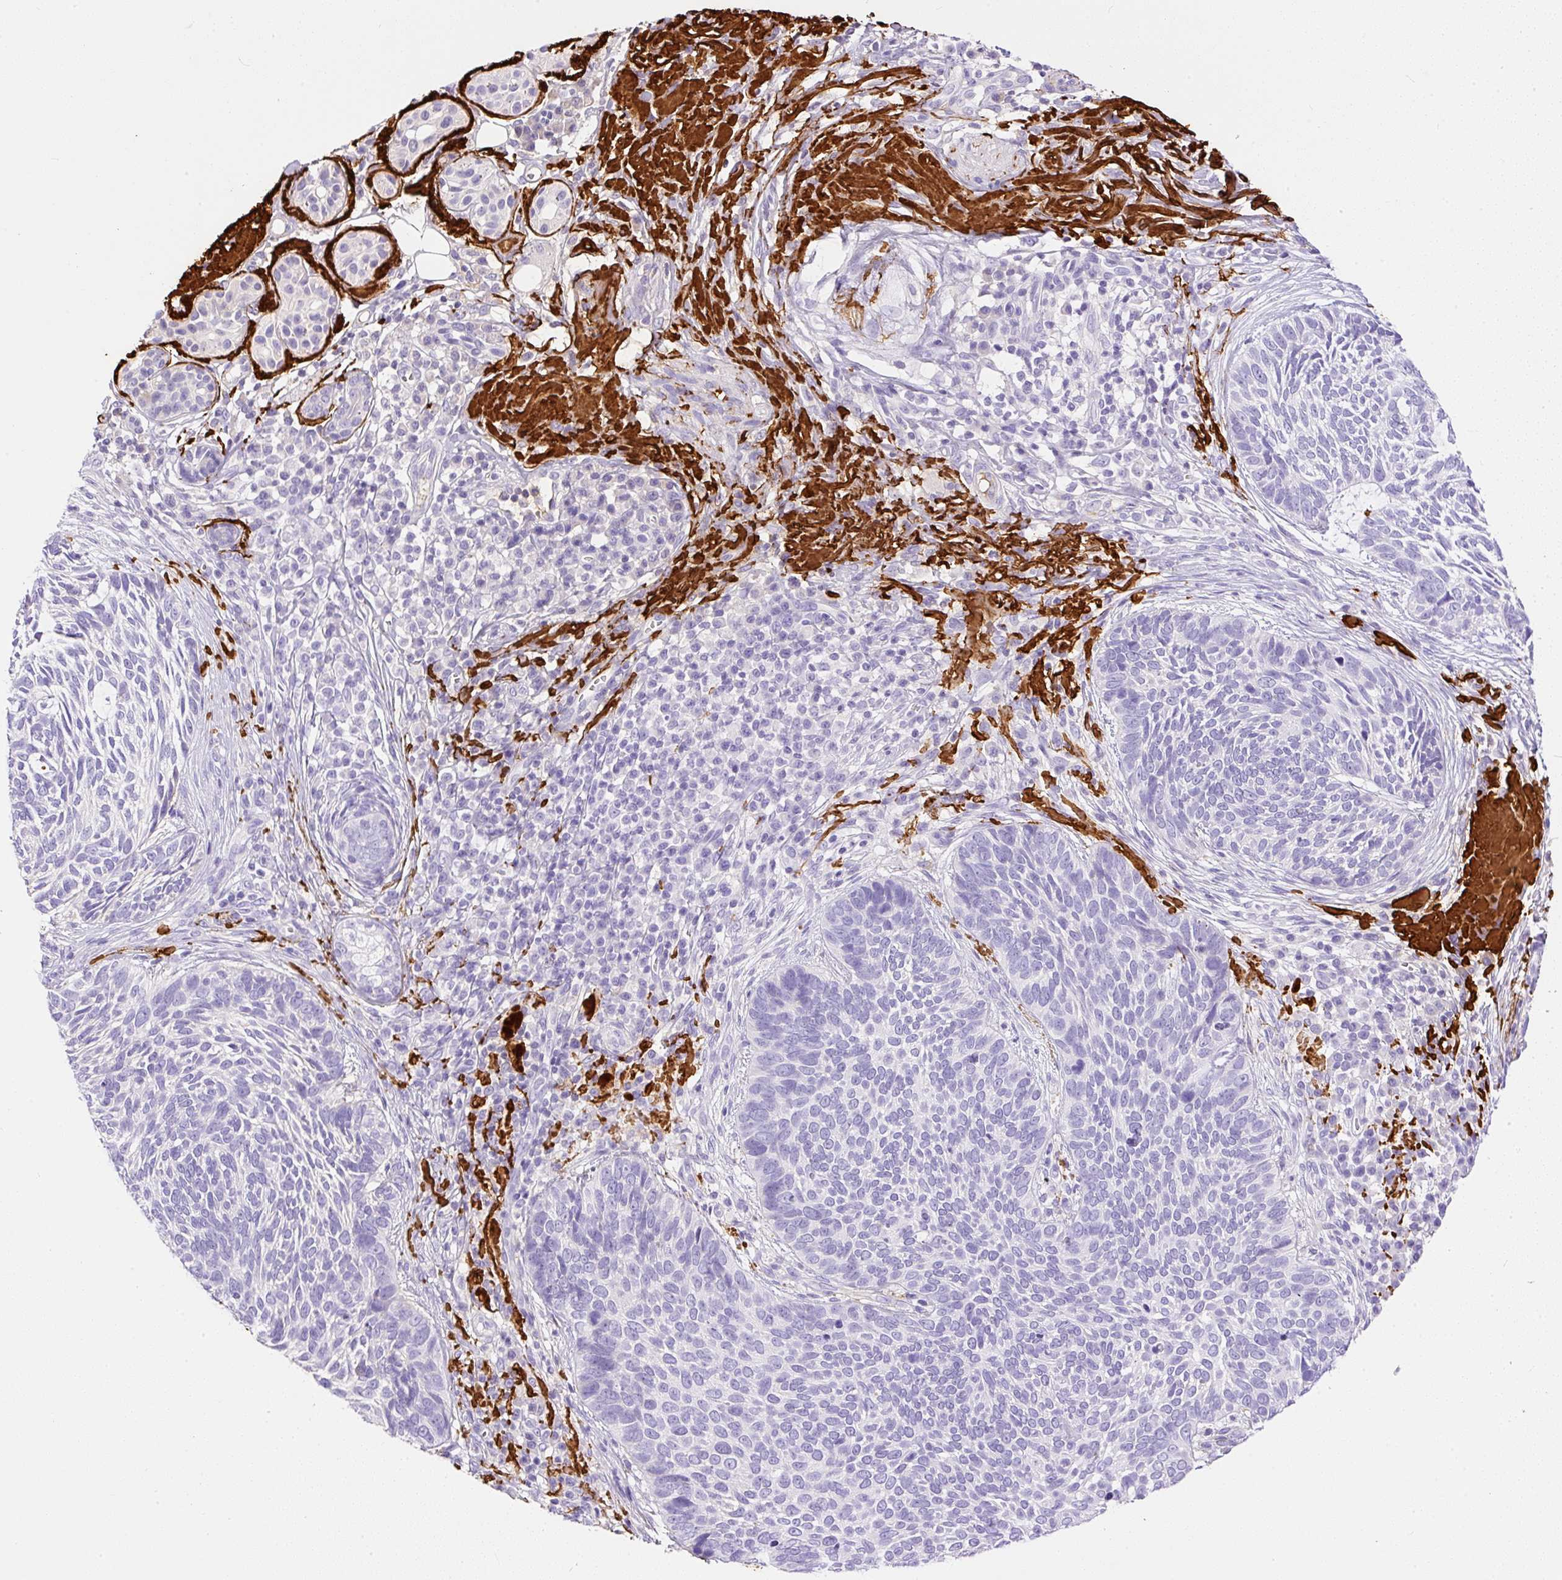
{"staining": {"intensity": "negative", "quantity": "none", "location": "none"}, "tissue": "skin cancer", "cell_type": "Tumor cells", "image_type": "cancer", "snomed": [{"axis": "morphology", "description": "Basal cell carcinoma"}, {"axis": "topography", "description": "Skin"}, {"axis": "topography", "description": "Skin of face"}], "caption": "An image of basal cell carcinoma (skin) stained for a protein displays no brown staining in tumor cells.", "gene": "APCS", "patient": {"sex": "female", "age": 95}}